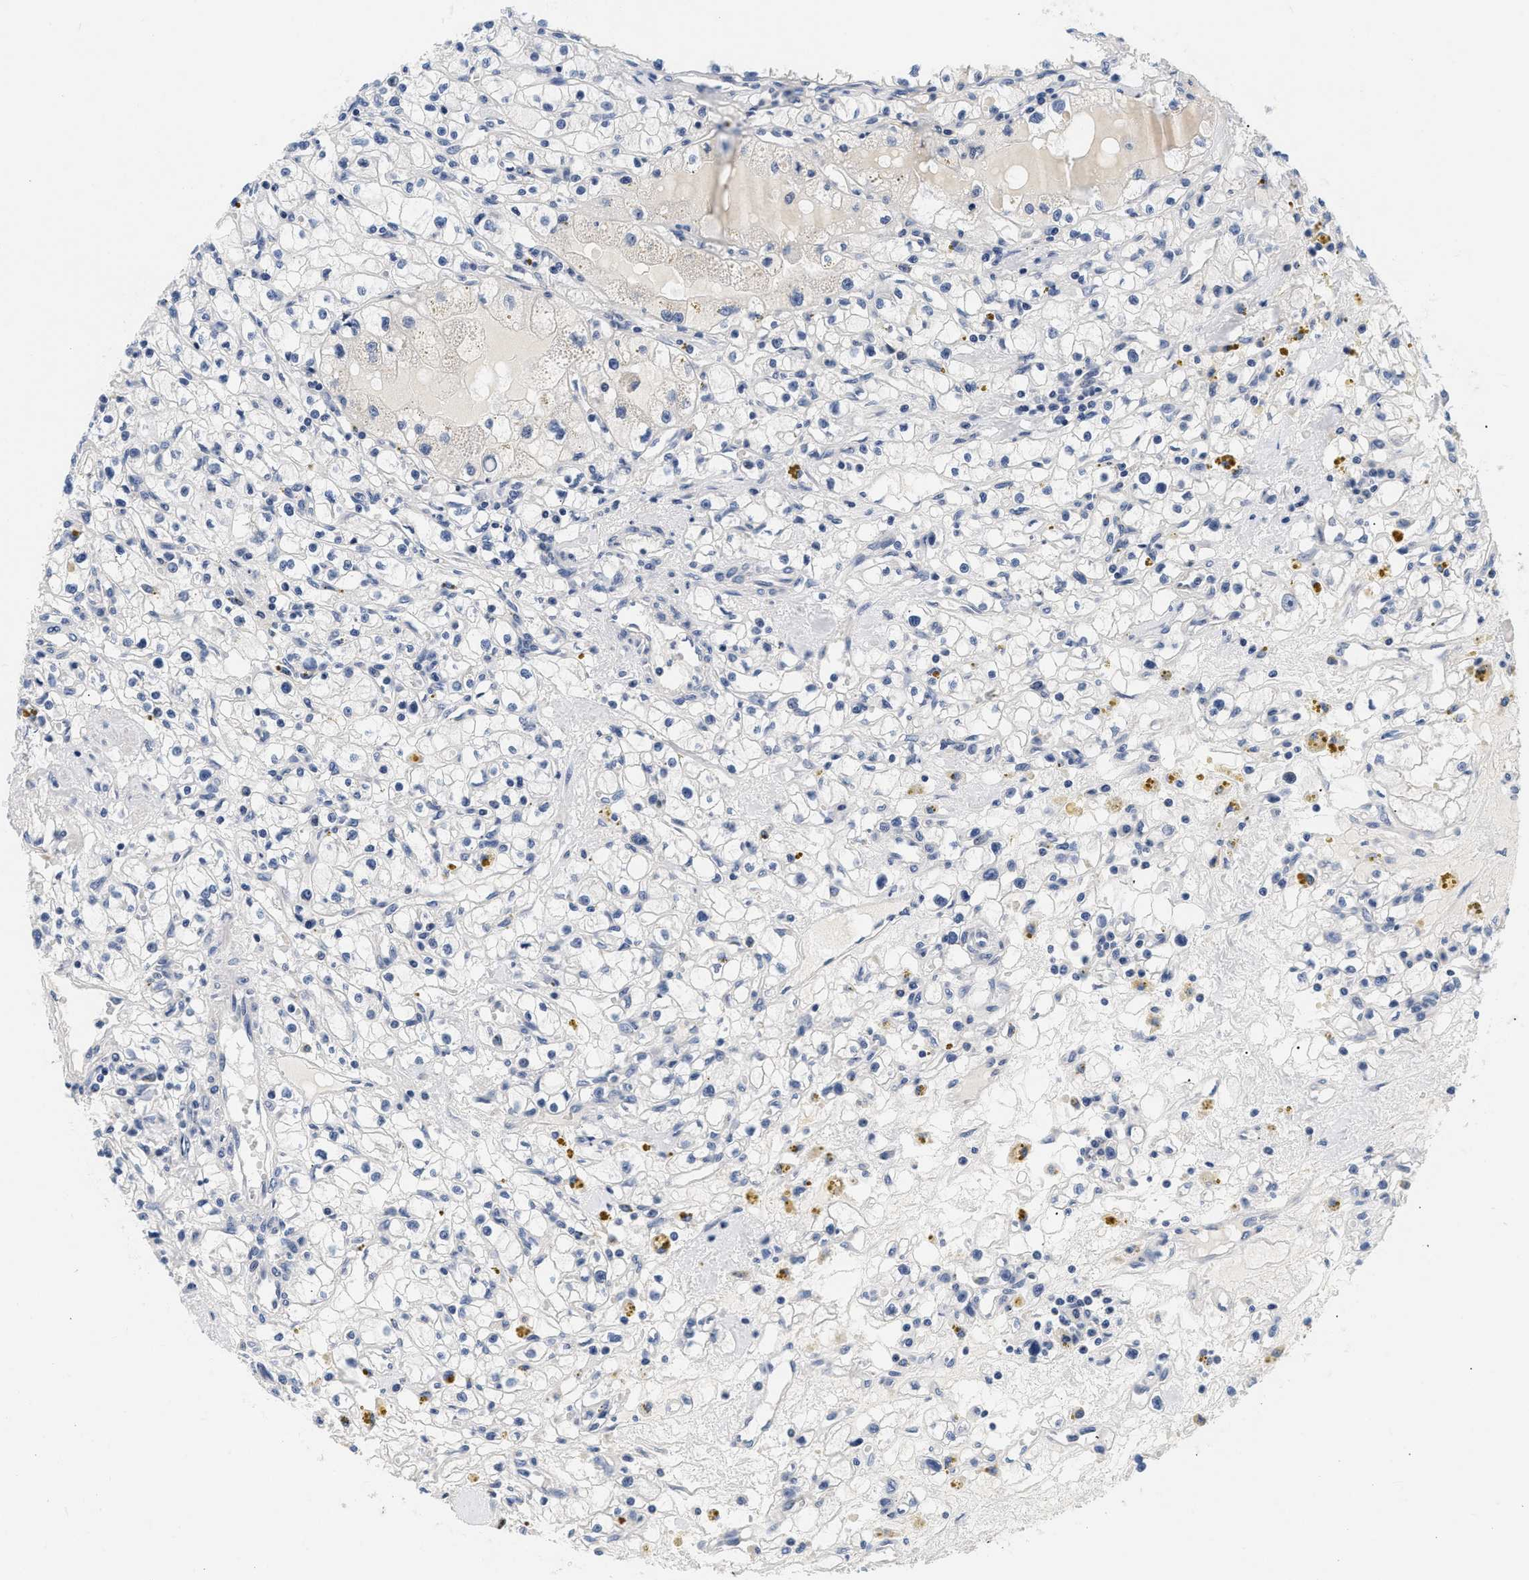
{"staining": {"intensity": "negative", "quantity": "none", "location": "none"}, "tissue": "renal cancer", "cell_type": "Tumor cells", "image_type": "cancer", "snomed": [{"axis": "morphology", "description": "Adenocarcinoma, NOS"}, {"axis": "topography", "description": "Kidney"}], "caption": "This is an immunohistochemistry image of adenocarcinoma (renal). There is no expression in tumor cells.", "gene": "PDP1", "patient": {"sex": "male", "age": 56}}